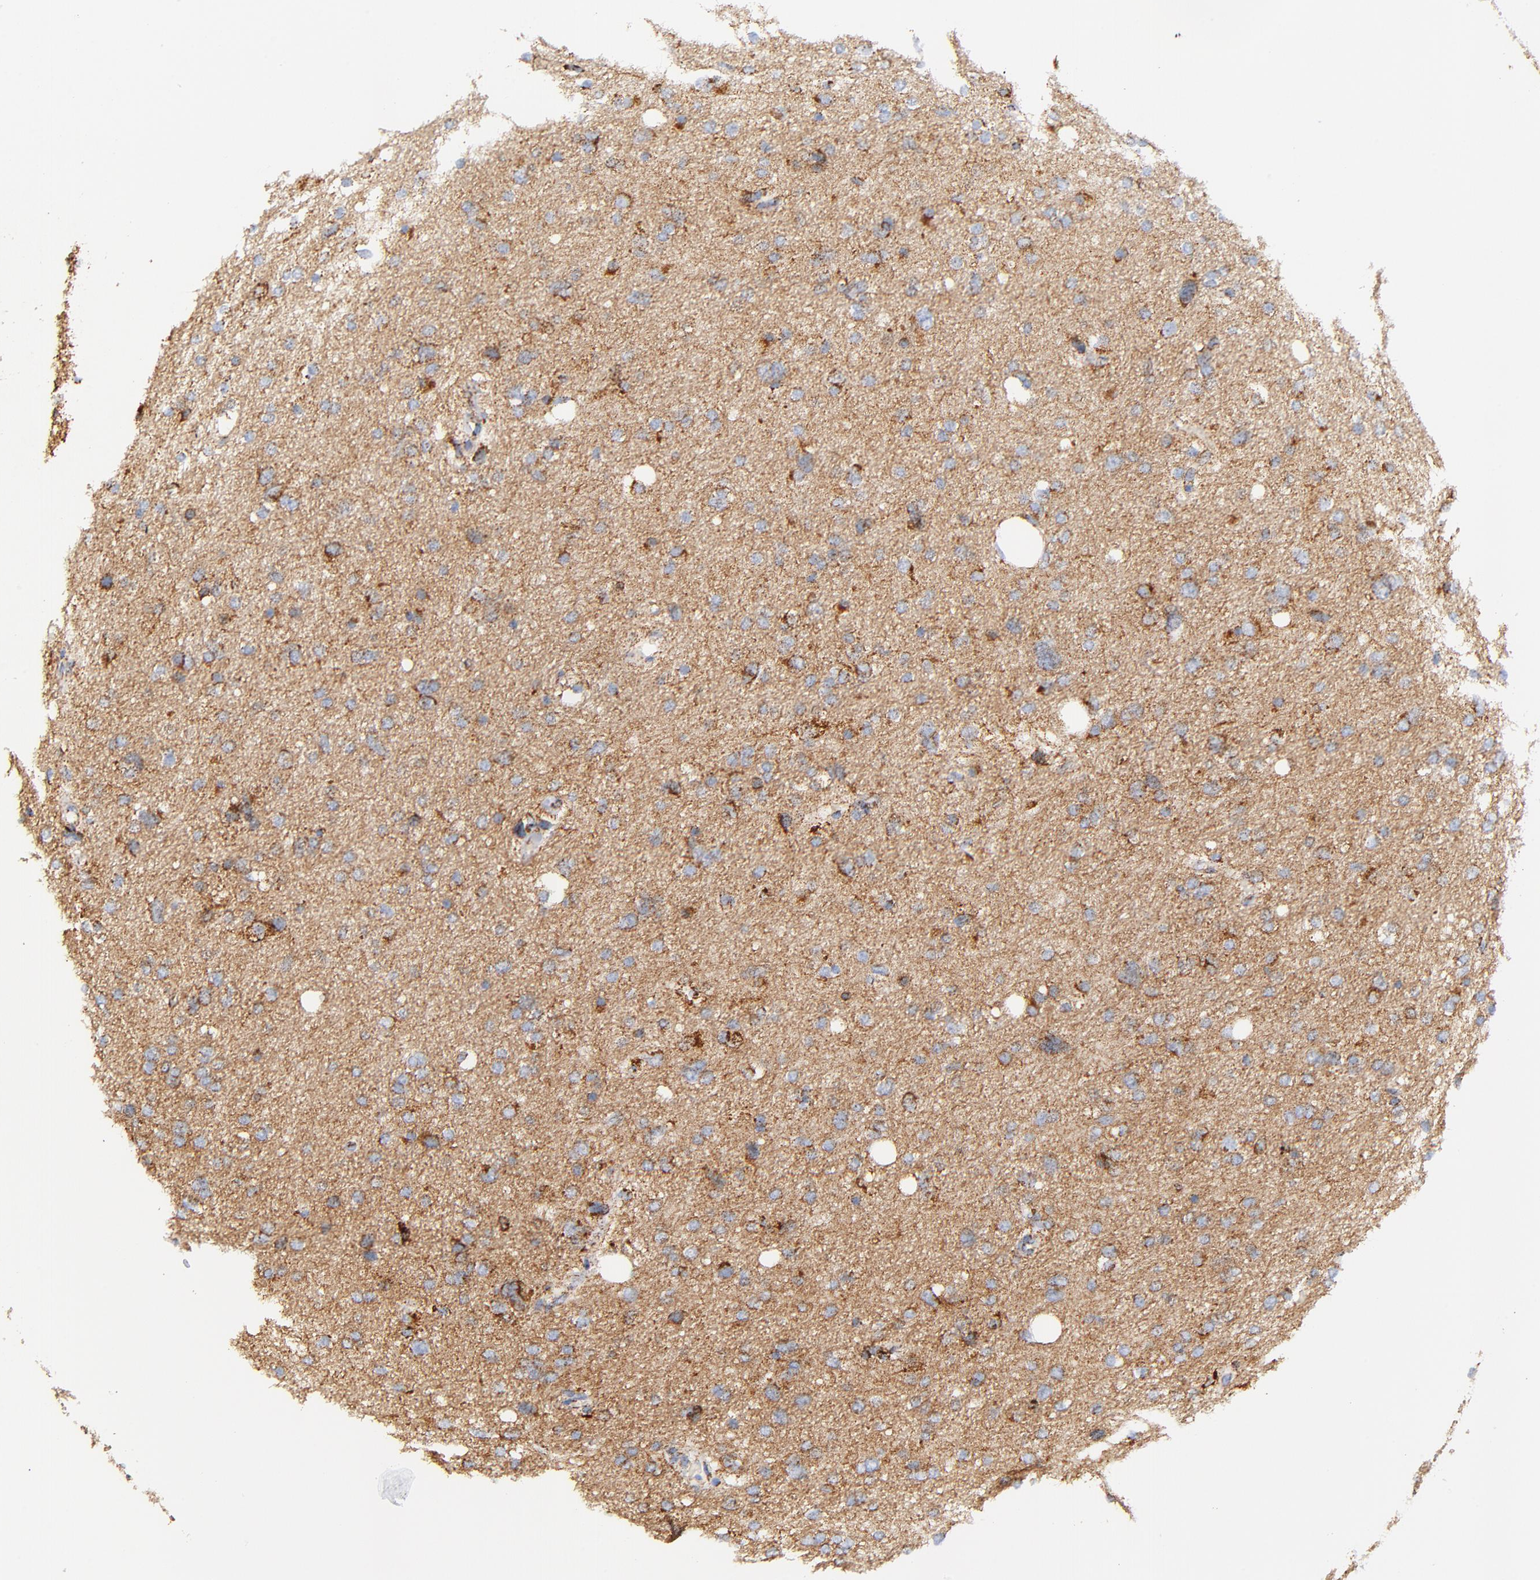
{"staining": {"intensity": "moderate", "quantity": "25%-75%", "location": "cytoplasmic/membranous"}, "tissue": "glioma", "cell_type": "Tumor cells", "image_type": "cancer", "snomed": [{"axis": "morphology", "description": "Glioma, malignant, High grade"}, {"axis": "topography", "description": "Brain"}], "caption": "A brown stain shows moderate cytoplasmic/membranous expression of a protein in human glioma tumor cells.", "gene": "ATP5F1D", "patient": {"sex": "female", "age": 59}}